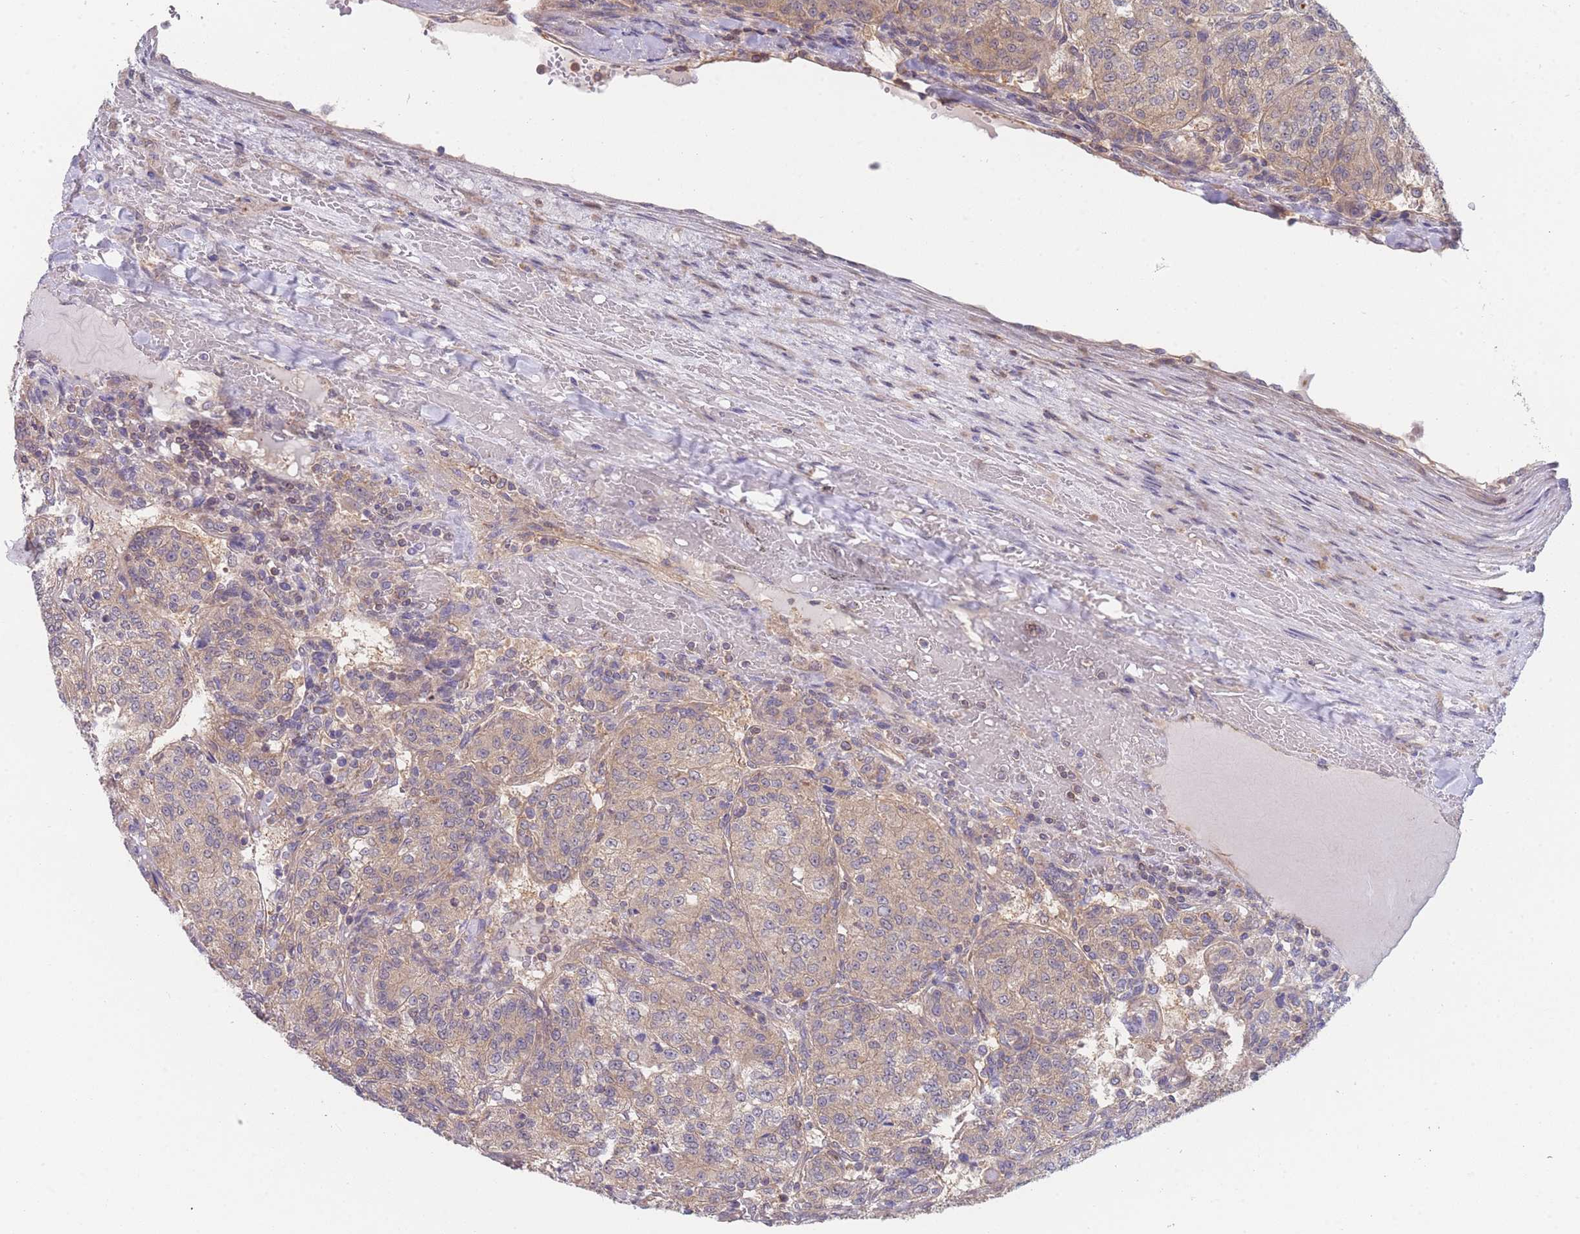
{"staining": {"intensity": "weak", "quantity": ">75%", "location": "cytoplasmic/membranous"}, "tissue": "renal cancer", "cell_type": "Tumor cells", "image_type": "cancer", "snomed": [{"axis": "morphology", "description": "Adenocarcinoma, NOS"}, {"axis": "topography", "description": "Kidney"}], "caption": "Immunohistochemistry (IHC) histopathology image of neoplastic tissue: human renal cancer stained using IHC shows low levels of weak protein expression localized specifically in the cytoplasmic/membranous of tumor cells, appearing as a cytoplasmic/membranous brown color.", "gene": "MRPS18B", "patient": {"sex": "female", "age": 63}}